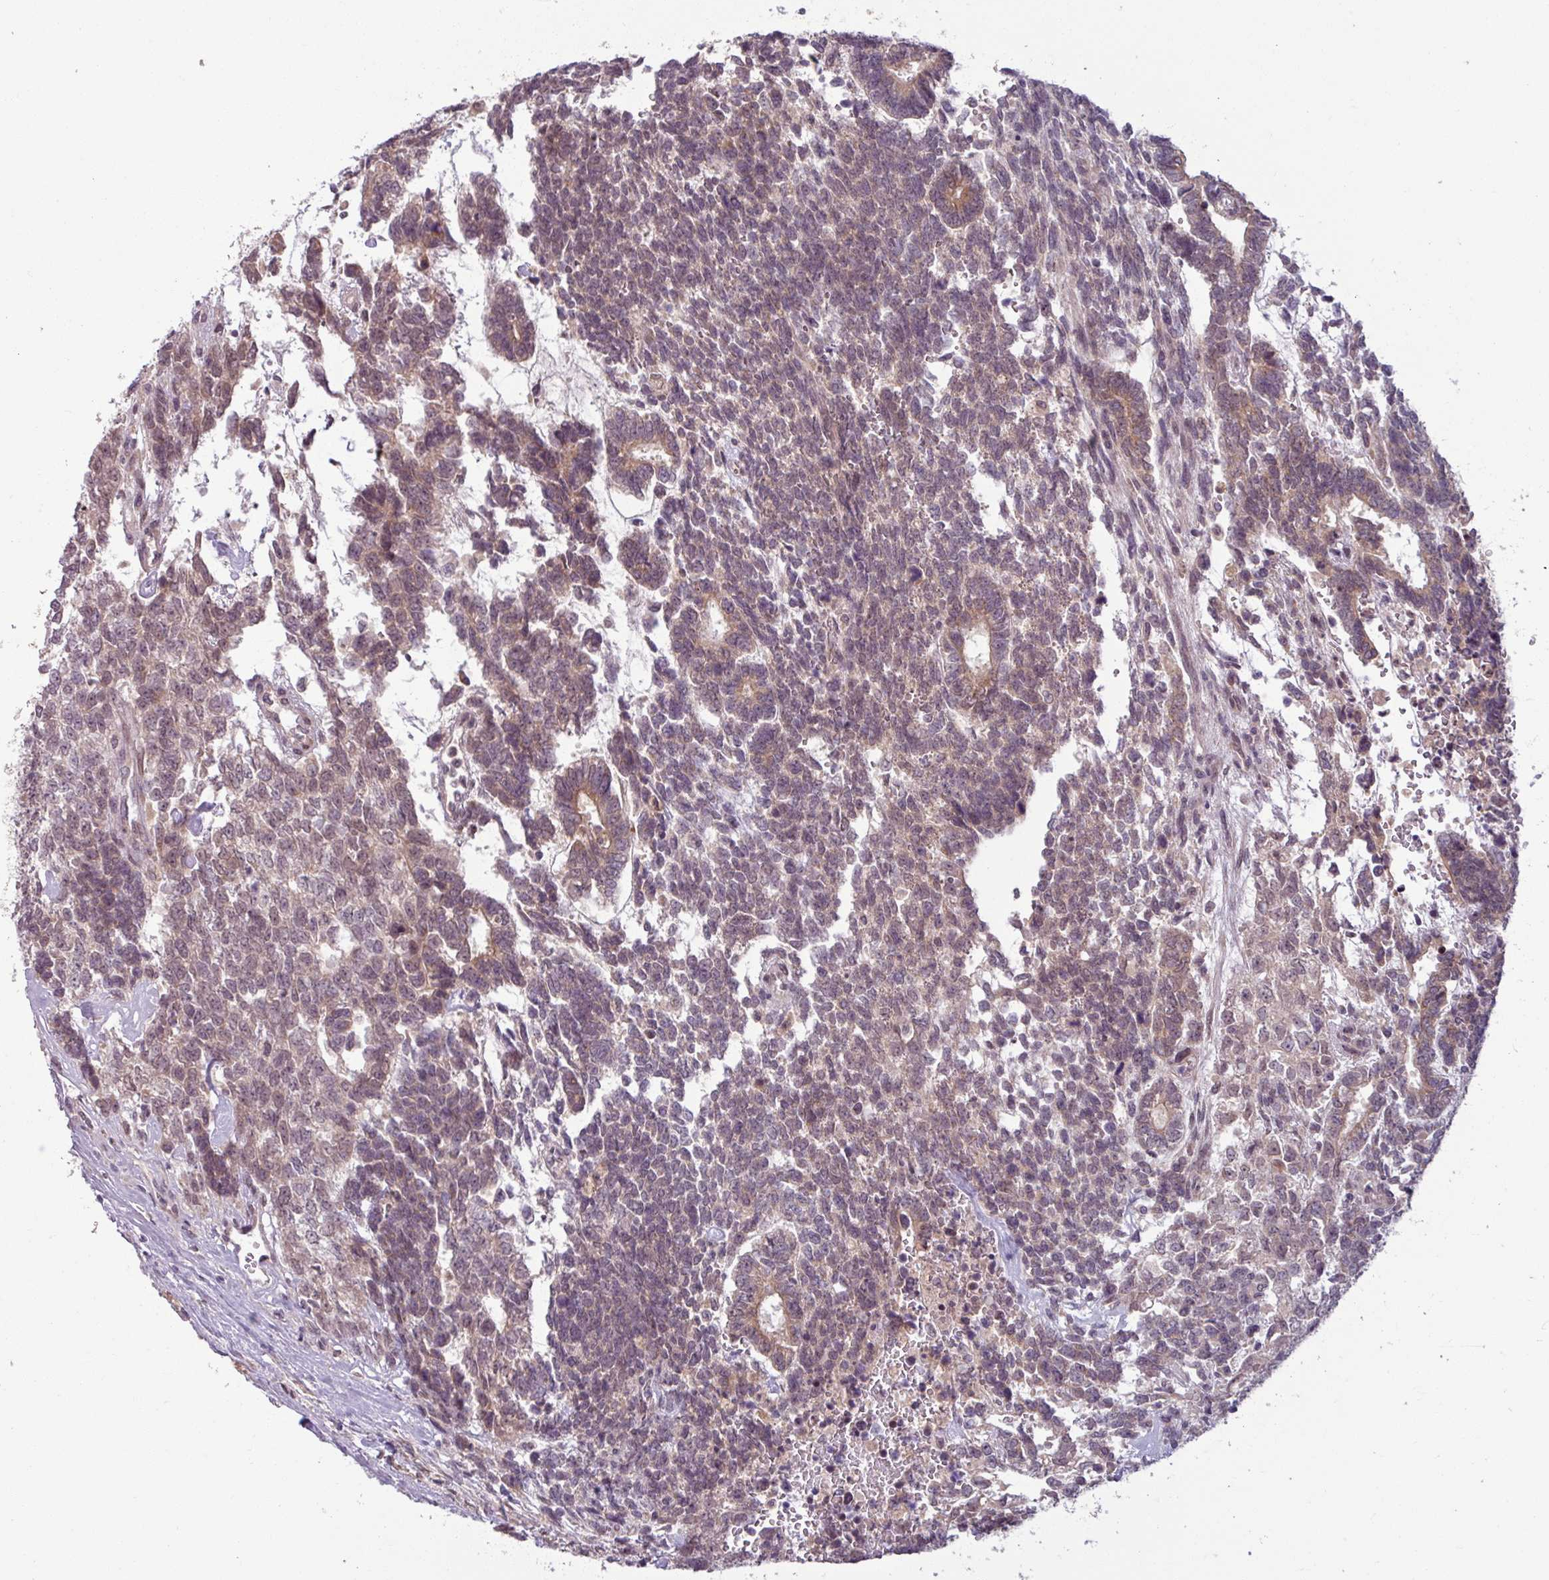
{"staining": {"intensity": "weak", "quantity": ">75%", "location": "cytoplasmic/membranous,nuclear"}, "tissue": "testis cancer", "cell_type": "Tumor cells", "image_type": "cancer", "snomed": [{"axis": "morphology", "description": "Carcinoma, Embryonal, NOS"}, {"axis": "topography", "description": "Testis"}], "caption": "A photomicrograph showing weak cytoplasmic/membranous and nuclear staining in approximately >75% of tumor cells in testis cancer (embryonal carcinoma), as visualized by brown immunohistochemical staining.", "gene": "OGFOD3", "patient": {"sex": "male", "age": 23}}